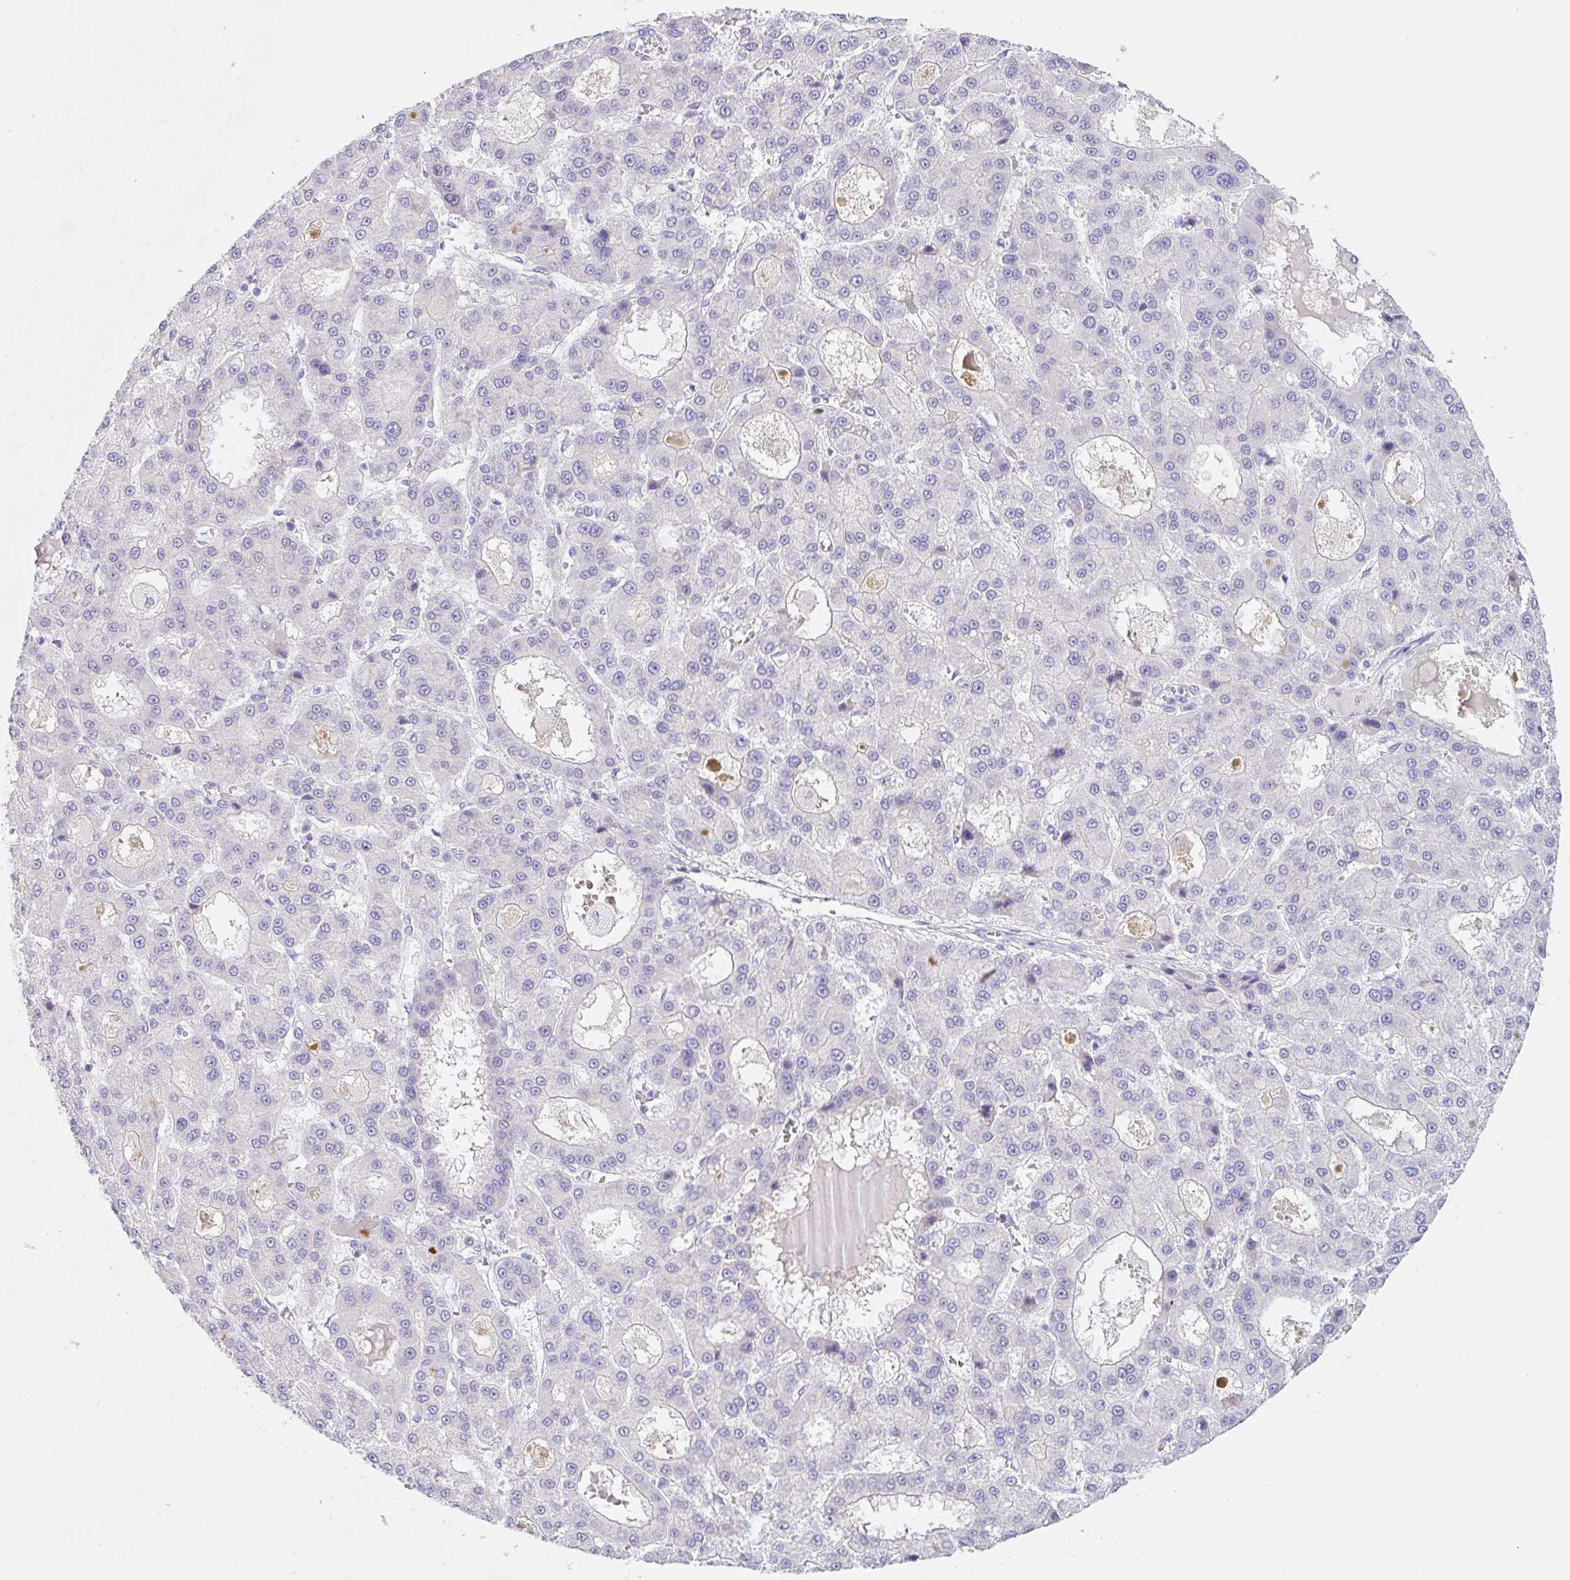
{"staining": {"intensity": "negative", "quantity": "none", "location": "none"}, "tissue": "liver cancer", "cell_type": "Tumor cells", "image_type": "cancer", "snomed": [{"axis": "morphology", "description": "Carcinoma, Hepatocellular, NOS"}, {"axis": "topography", "description": "Liver"}], "caption": "Liver hepatocellular carcinoma was stained to show a protein in brown. There is no significant staining in tumor cells.", "gene": "KLK8", "patient": {"sex": "male", "age": 70}}